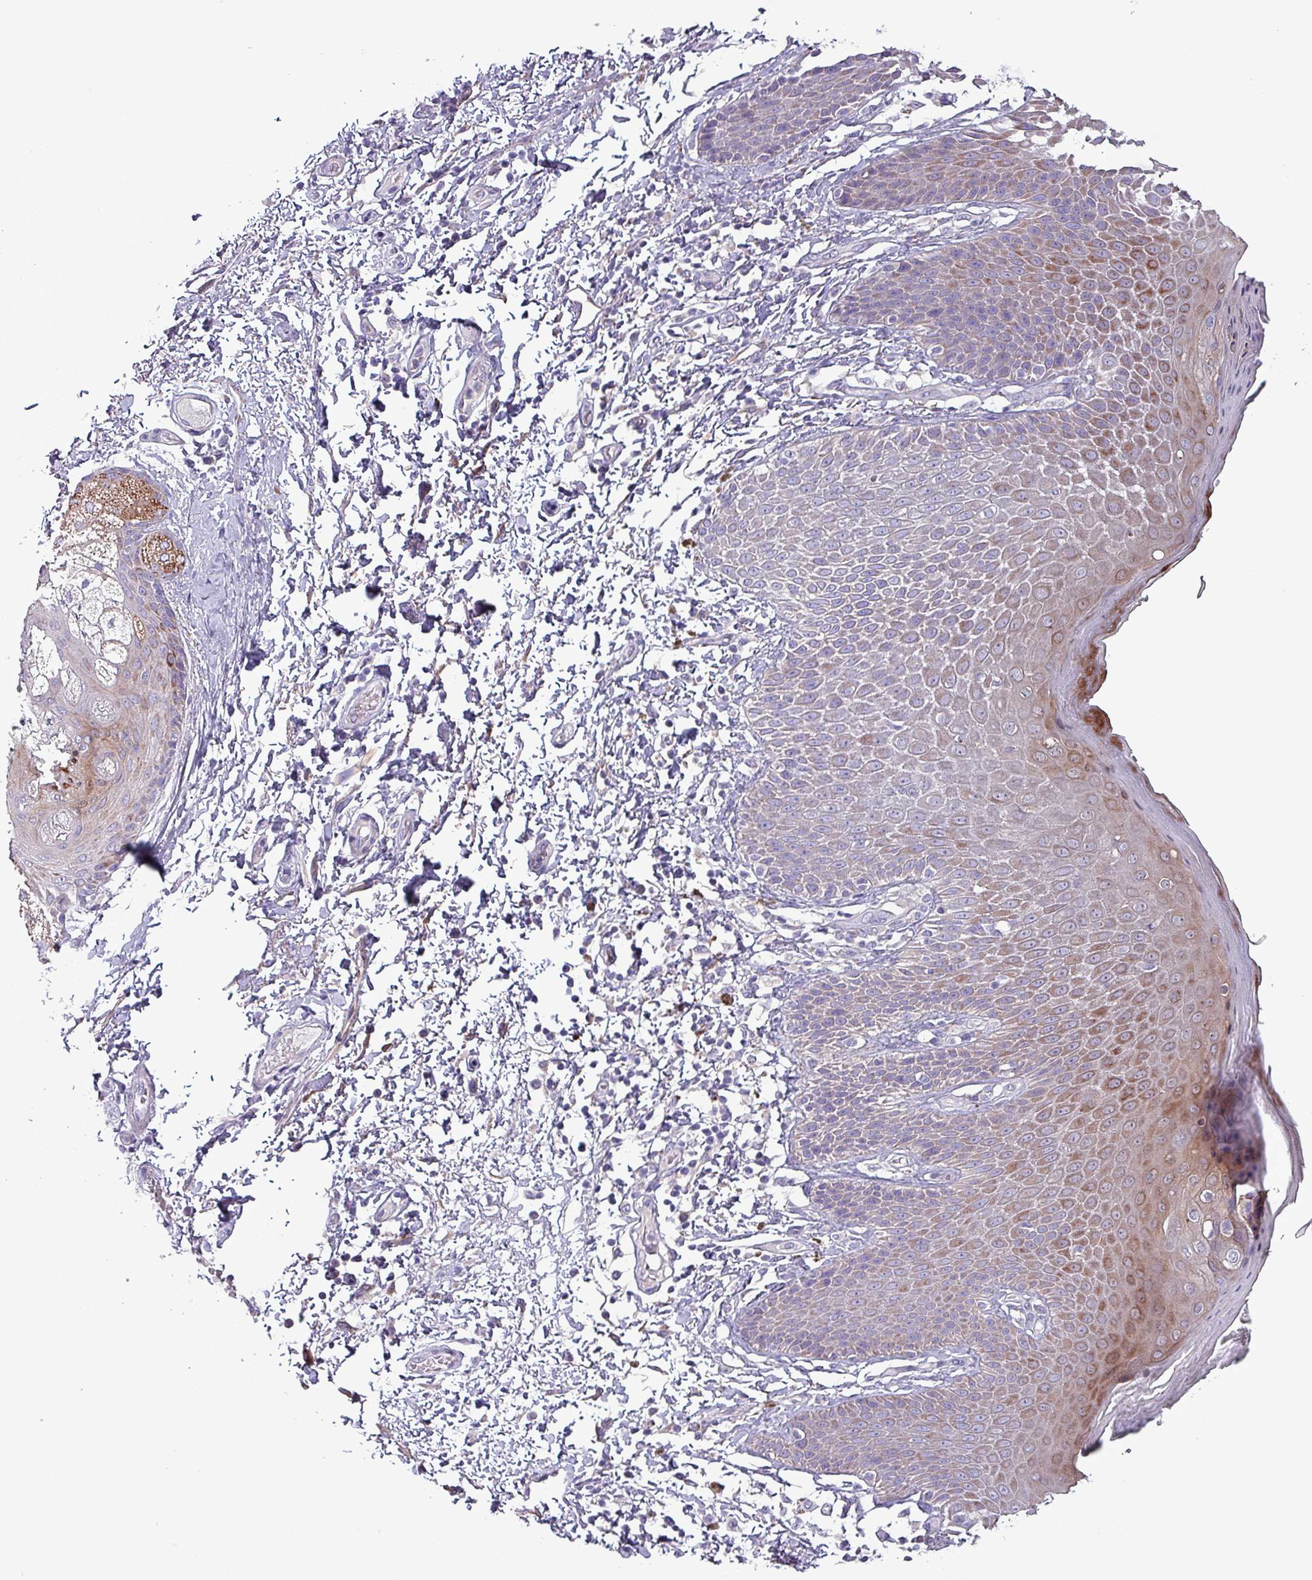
{"staining": {"intensity": "strong", "quantity": "<25%", "location": "cytoplasmic/membranous"}, "tissue": "skin", "cell_type": "Epidermal cells", "image_type": "normal", "snomed": [{"axis": "morphology", "description": "Normal tissue, NOS"}, {"axis": "topography", "description": "Peripheral nerve tissue"}], "caption": "Immunohistochemistry (IHC) of benign skin displays medium levels of strong cytoplasmic/membranous positivity in approximately <25% of epidermal cells.", "gene": "HSD3B7", "patient": {"sex": "male", "age": 51}}